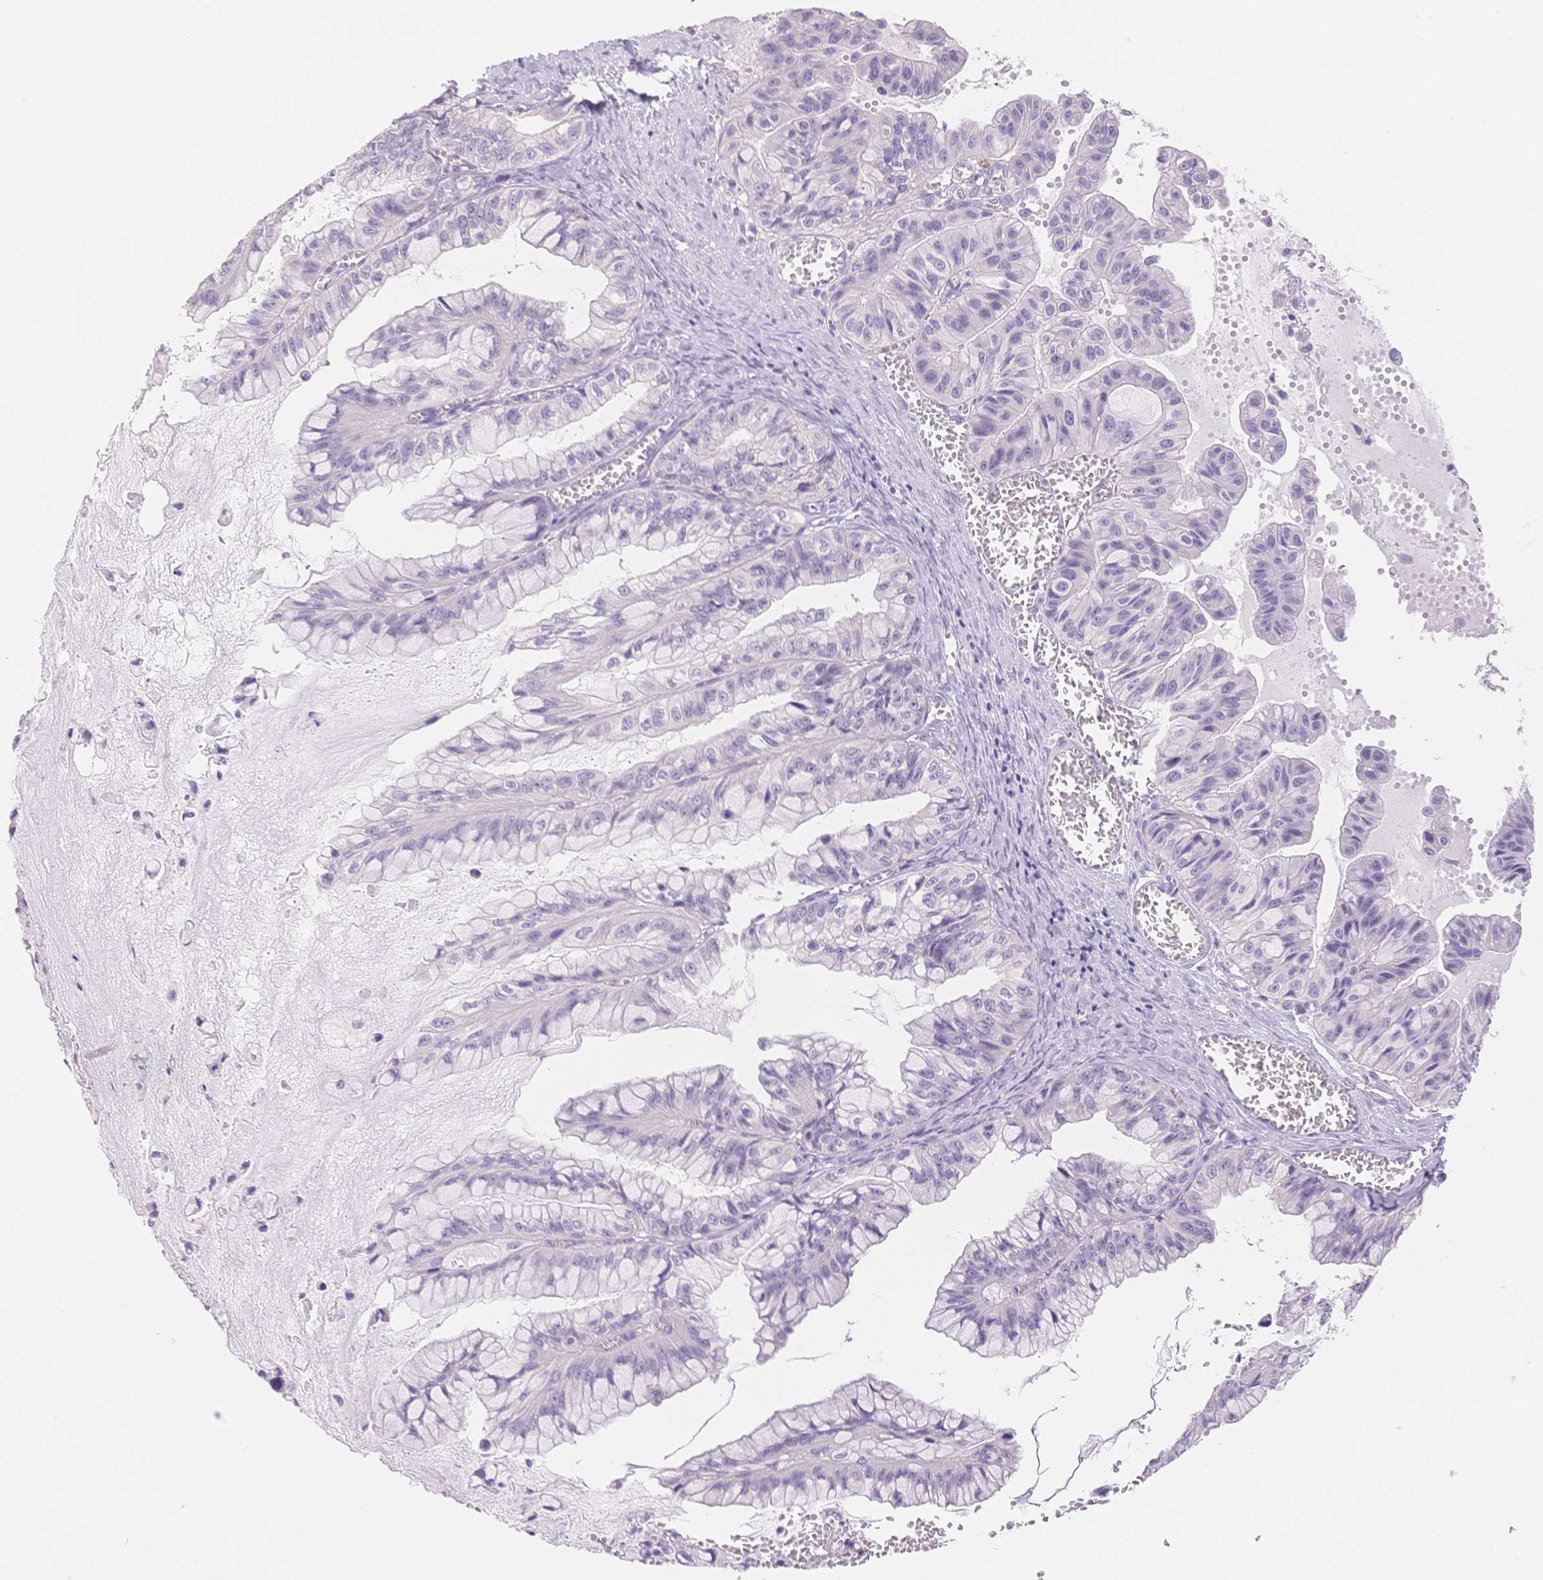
{"staining": {"intensity": "negative", "quantity": "none", "location": "none"}, "tissue": "ovarian cancer", "cell_type": "Tumor cells", "image_type": "cancer", "snomed": [{"axis": "morphology", "description": "Cystadenocarcinoma, mucinous, NOS"}, {"axis": "topography", "description": "Ovary"}], "caption": "An IHC micrograph of ovarian cancer is shown. There is no staining in tumor cells of ovarian cancer.", "gene": "MYOM1", "patient": {"sex": "female", "age": 72}}